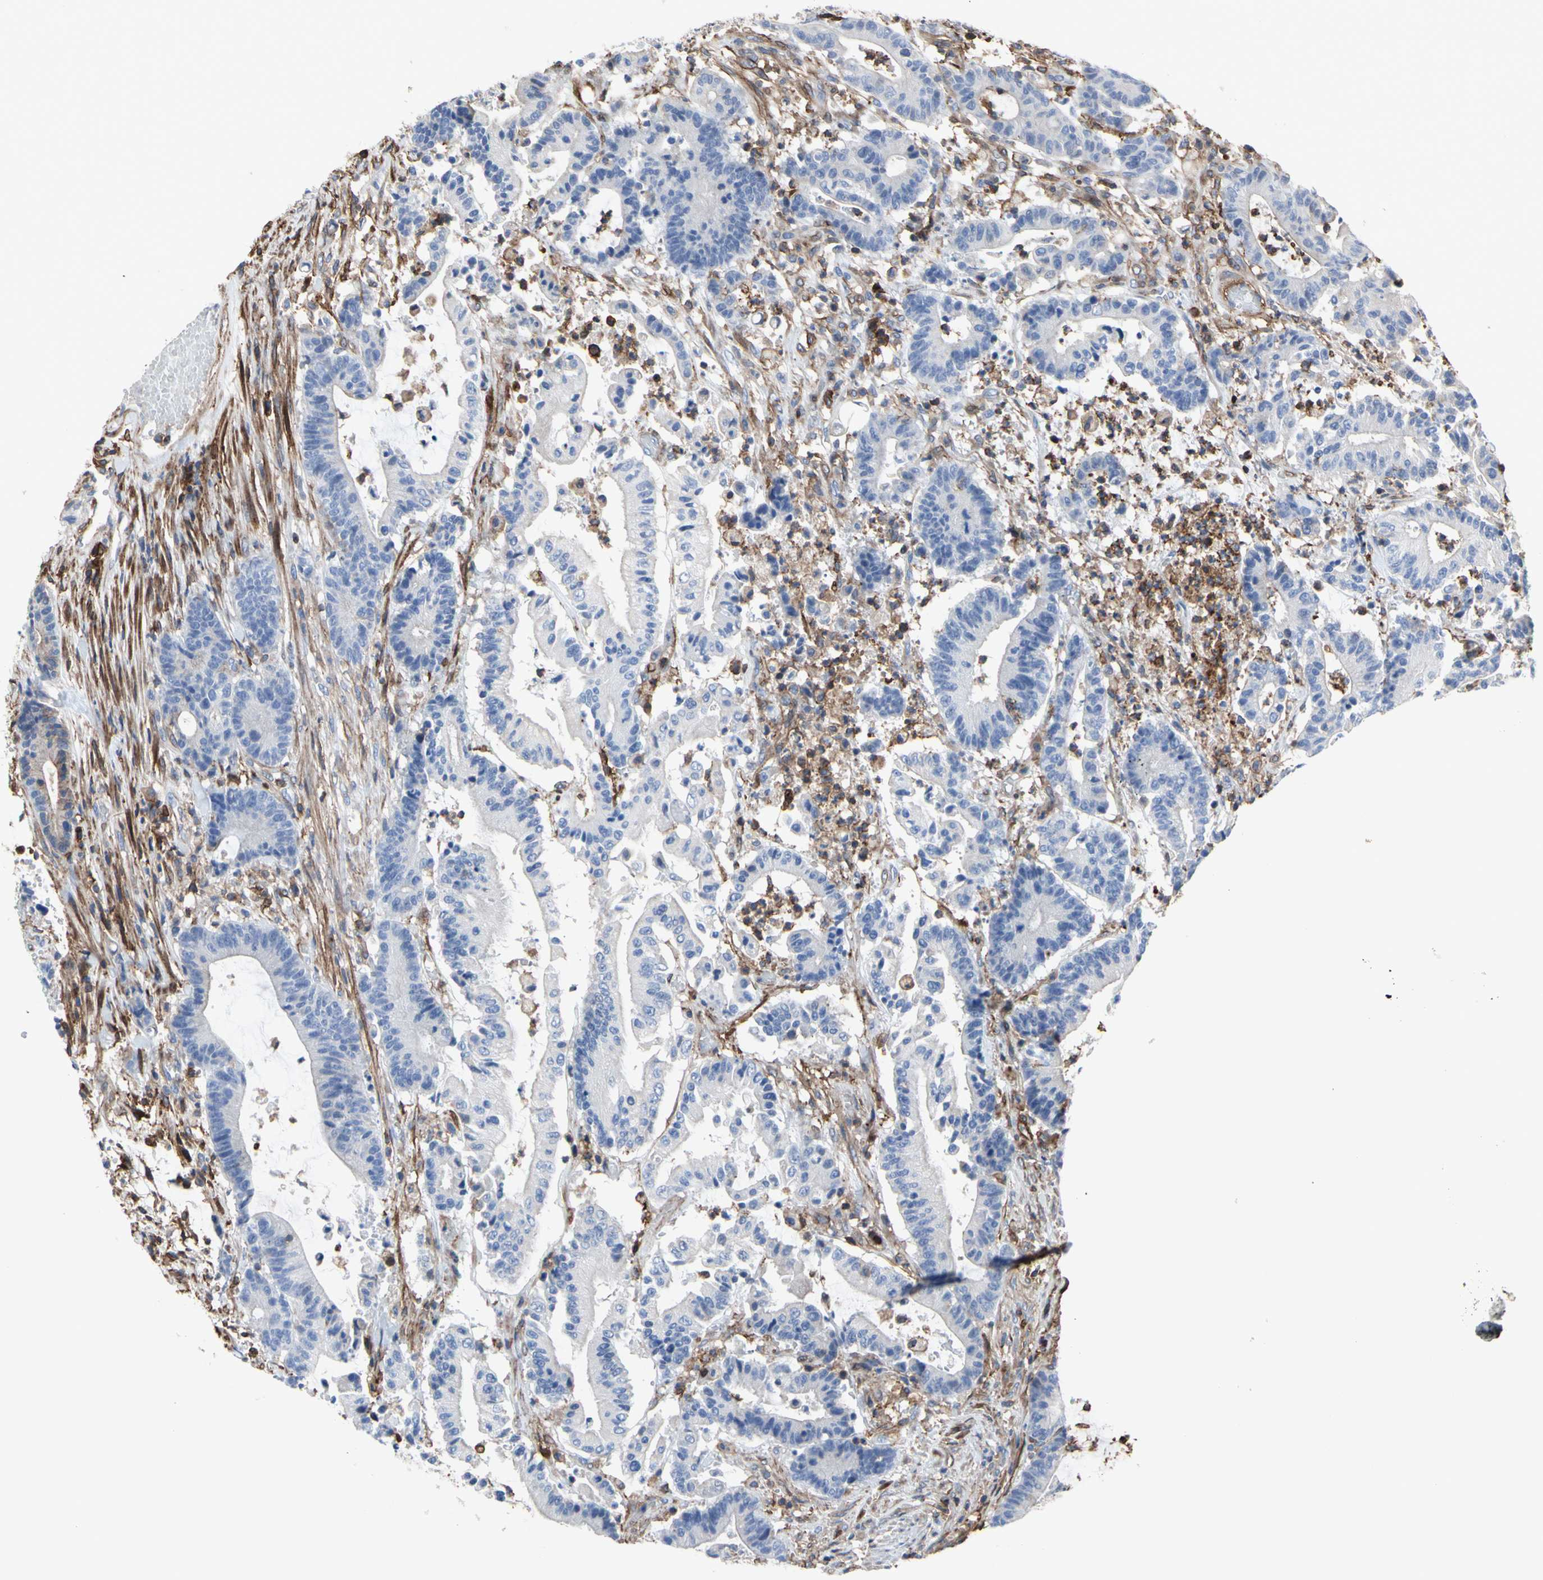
{"staining": {"intensity": "negative", "quantity": "none", "location": "none"}, "tissue": "colorectal cancer", "cell_type": "Tumor cells", "image_type": "cancer", "snomed": [{"axis": "morphology", "description": "Adenocarcinoma, NOS"}, {"axis": "topography", "description": "Colon"}], "caption": "High power microscopy image of an immunohistochemistry (IHC) image of colorectal cancer, revealing no significant positivity in tumor cells.", "gene": "ANXA6", "patient": {"sex": "female", "age": 84}}